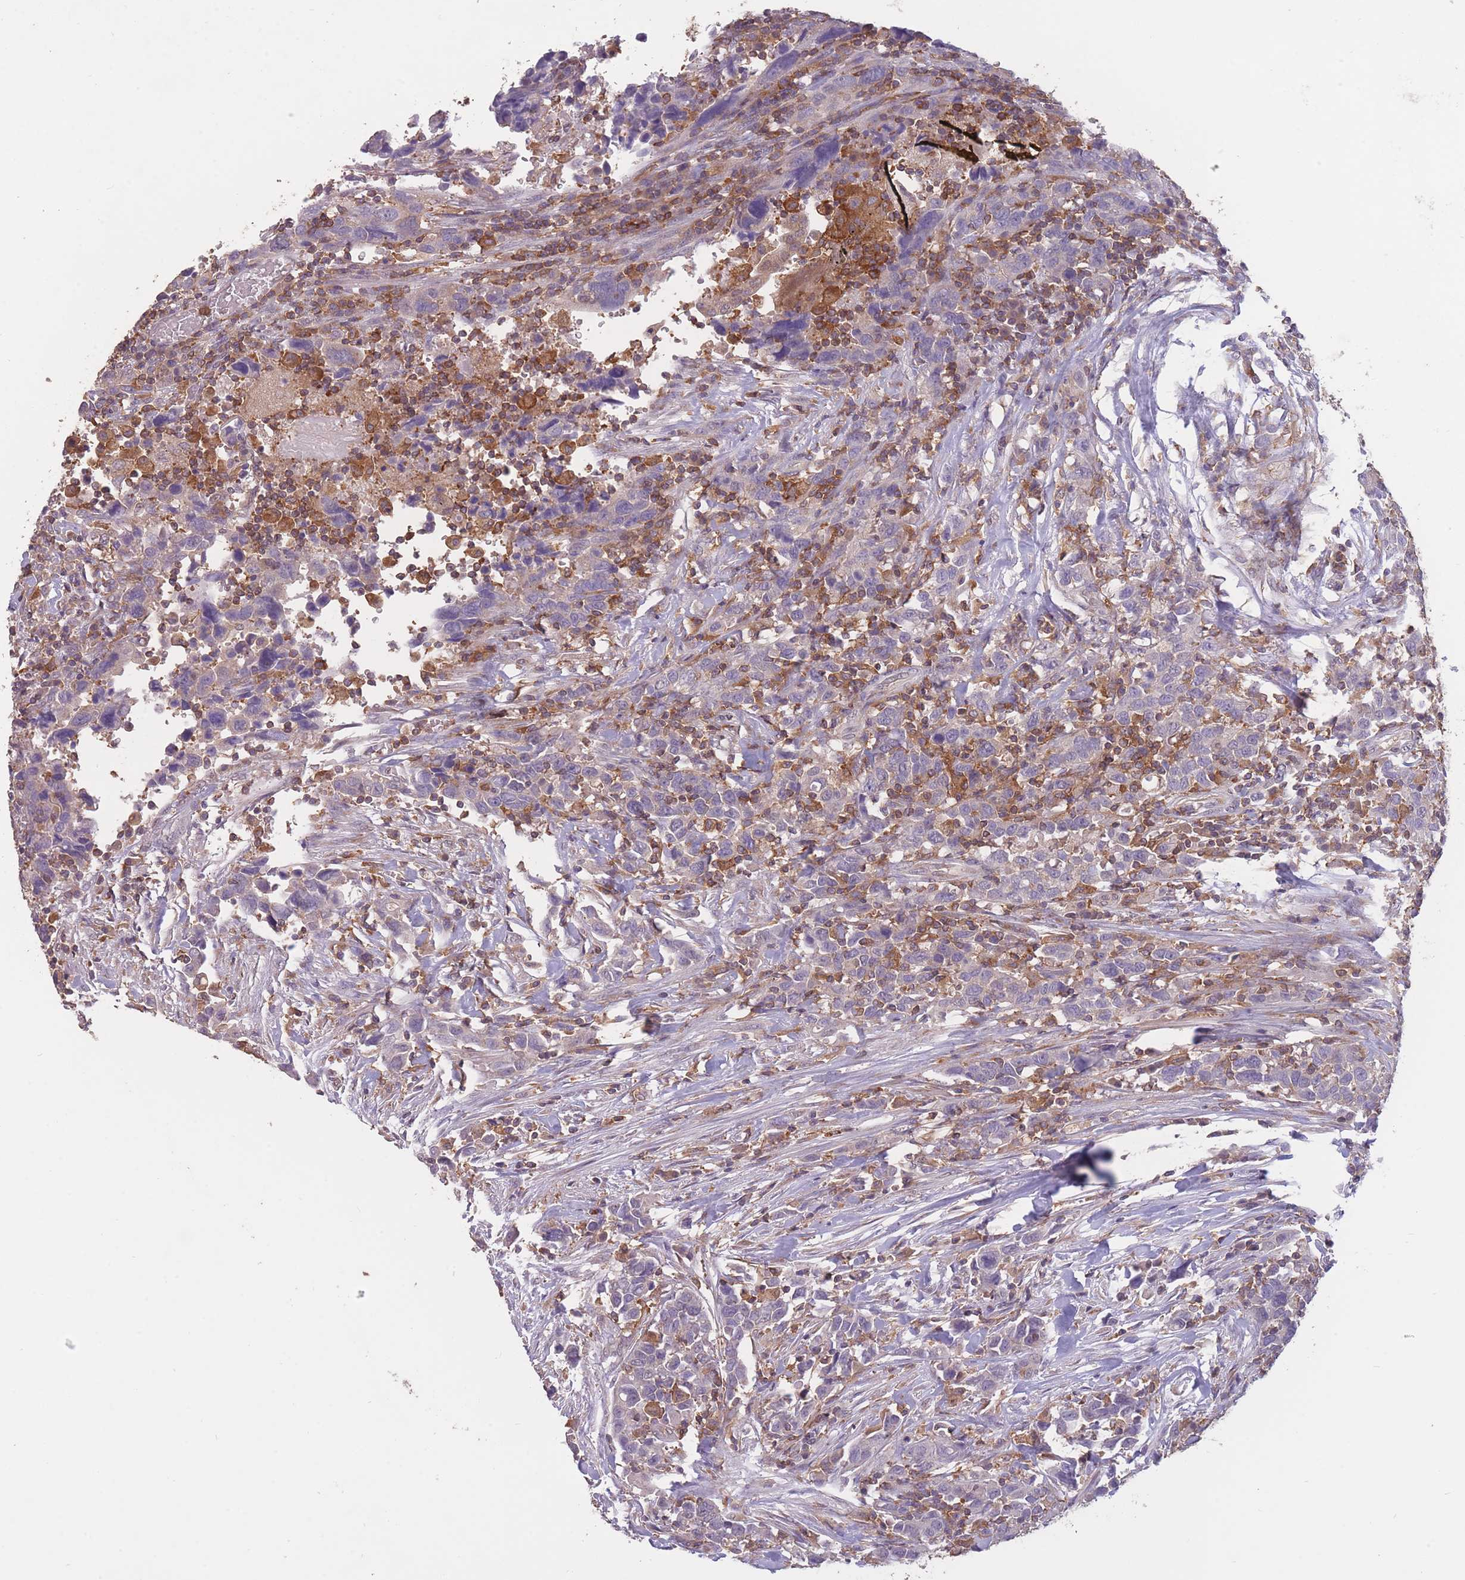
{"staining": {"intensity": "negative", "quantity": "none", "location": "none"}, "tissue": "urothelial cancer", "cell_type": "Tumor cells", "image_type": "cancer", "snomed": [{"axis": "morphology", "description": "Urothelial carcinoma, High grade"}, {"axis": "topography", "description": "Urinary bladder"}], "caption": "Tumor cells are negative for protein expression in human urothelial carcinoma (high-grade). Nuclei are stained in blue.", "gene": "GMIP", "patient": {"sex": "male", "age": 61}}